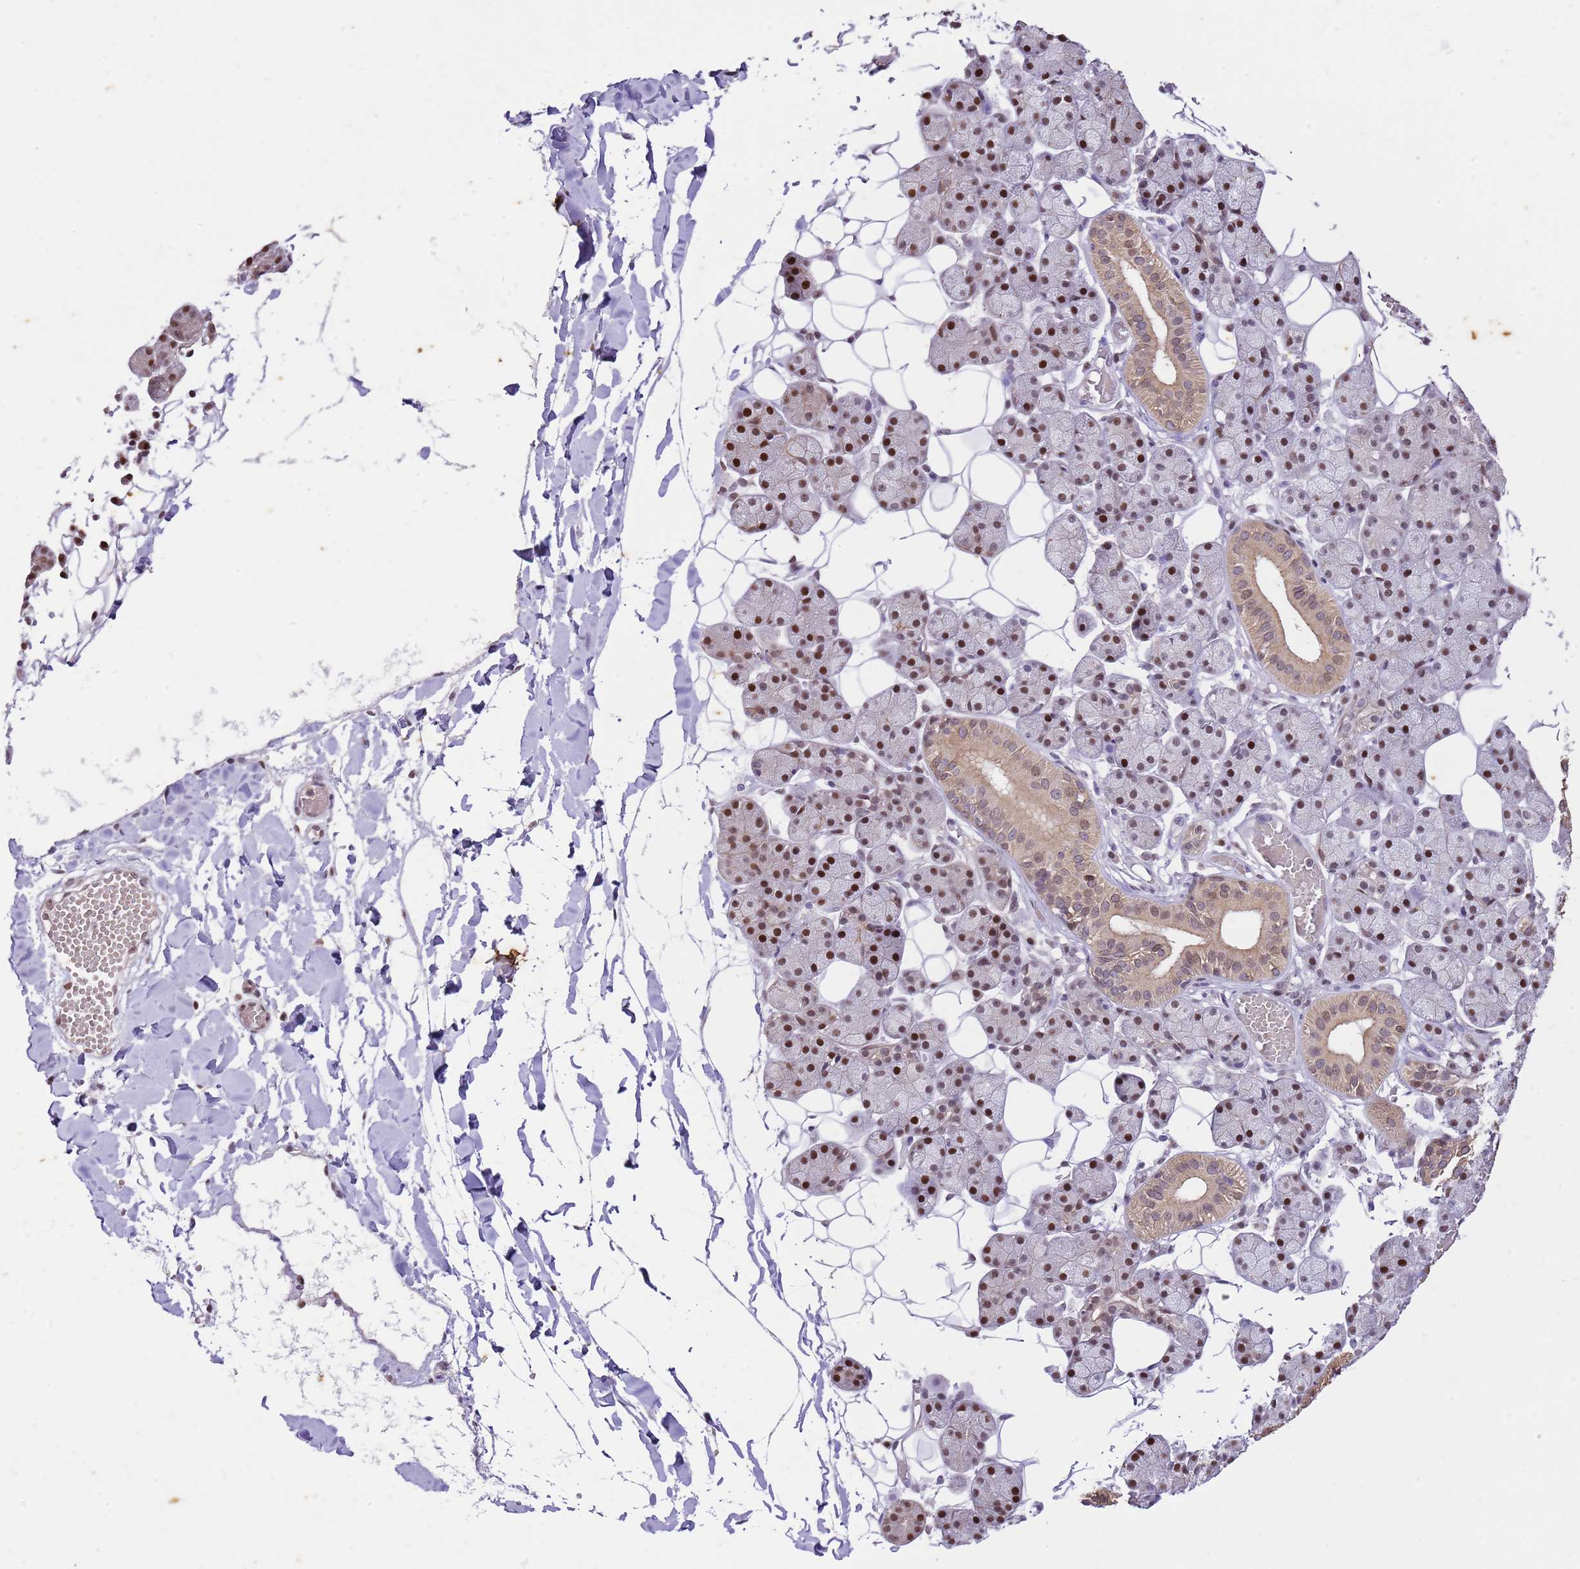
{"staining": {"intensity": "strong", "quantity": ">75%", "location": "cytoplasmic/membranous,nuclear"}, "tissue": "salivary gland", "cell_type": "Glandular cells", "image_type": "normal", "snomed": [{"axis": "morphology", "description": "Normal tissue, NOS"}, {"axis": "topography", "description": "Salivary gland"}], "caption": "Salivary gland stained for a protein demonstrates strong cytoplasmic/membranous,nuclear positivity in glandular cells. (Stains: DAB in brown, nuclei in blue, Microscopy: brightfield microscopy at high magnification).", "gene": "RFK", "patient": {"sex": "female", "age": 33}}